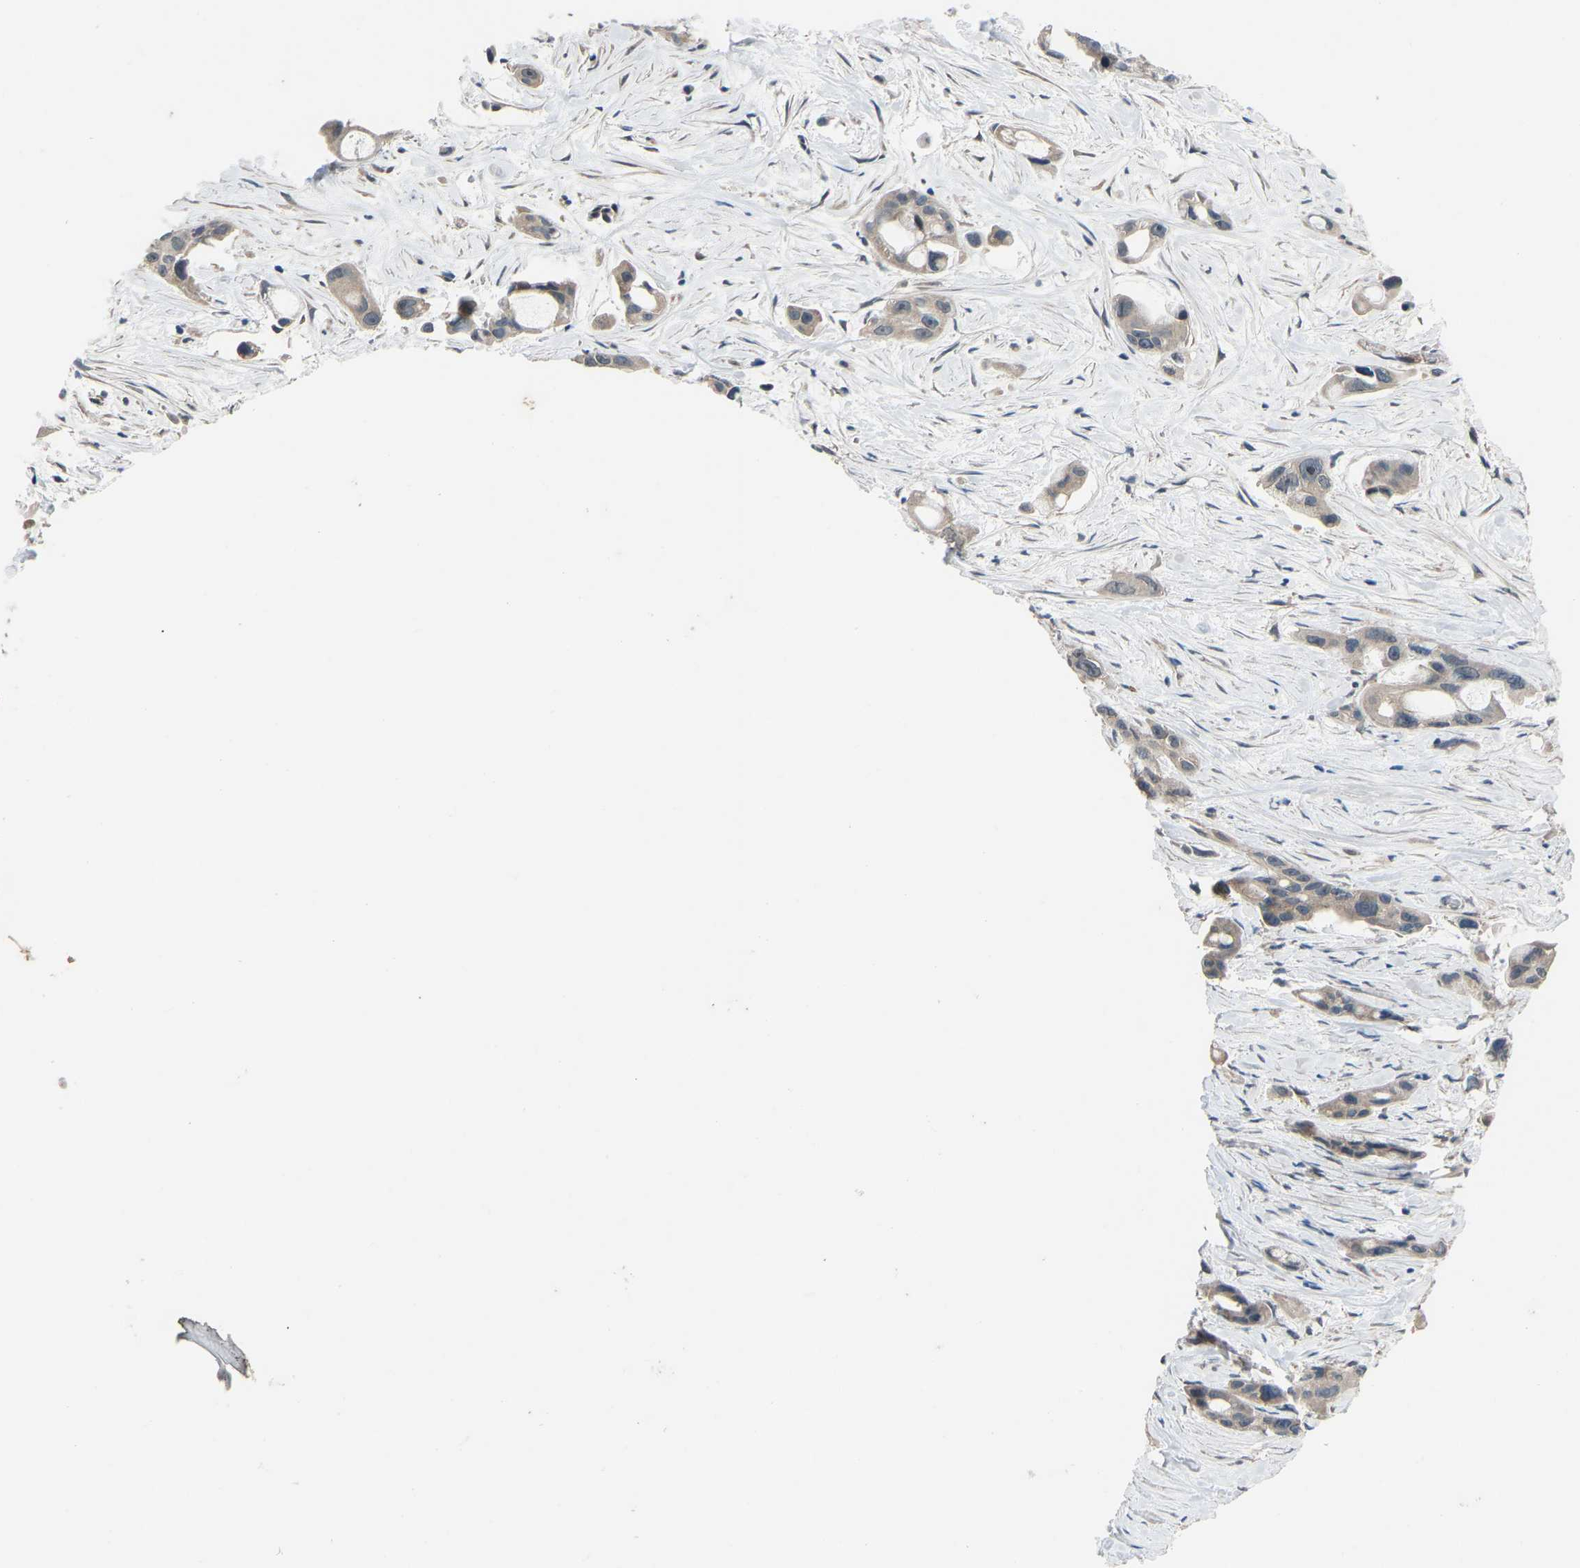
{"staining": {"intensity": "weak", "quantity": ">75%", "location": "cytoplasmic/membranous"}, "tissue": "pancreatic cancer", "cell_type": "Tumor cells", "image_type": "cancer", "snomed": [{"axis": "morphology", "description": "Adenocarcinoma, NOS"}, {"axis": "topography", "description": "Pancreas"}], "caption": "Adenocarcinoma (pancreatic) stained with a brown dye displays weak cytoplasmic/membranous positive expression in approximately >75% of tumor cells.", "gene": "CDK2AP1", "patient": {"sex": "male", "age": 53}}